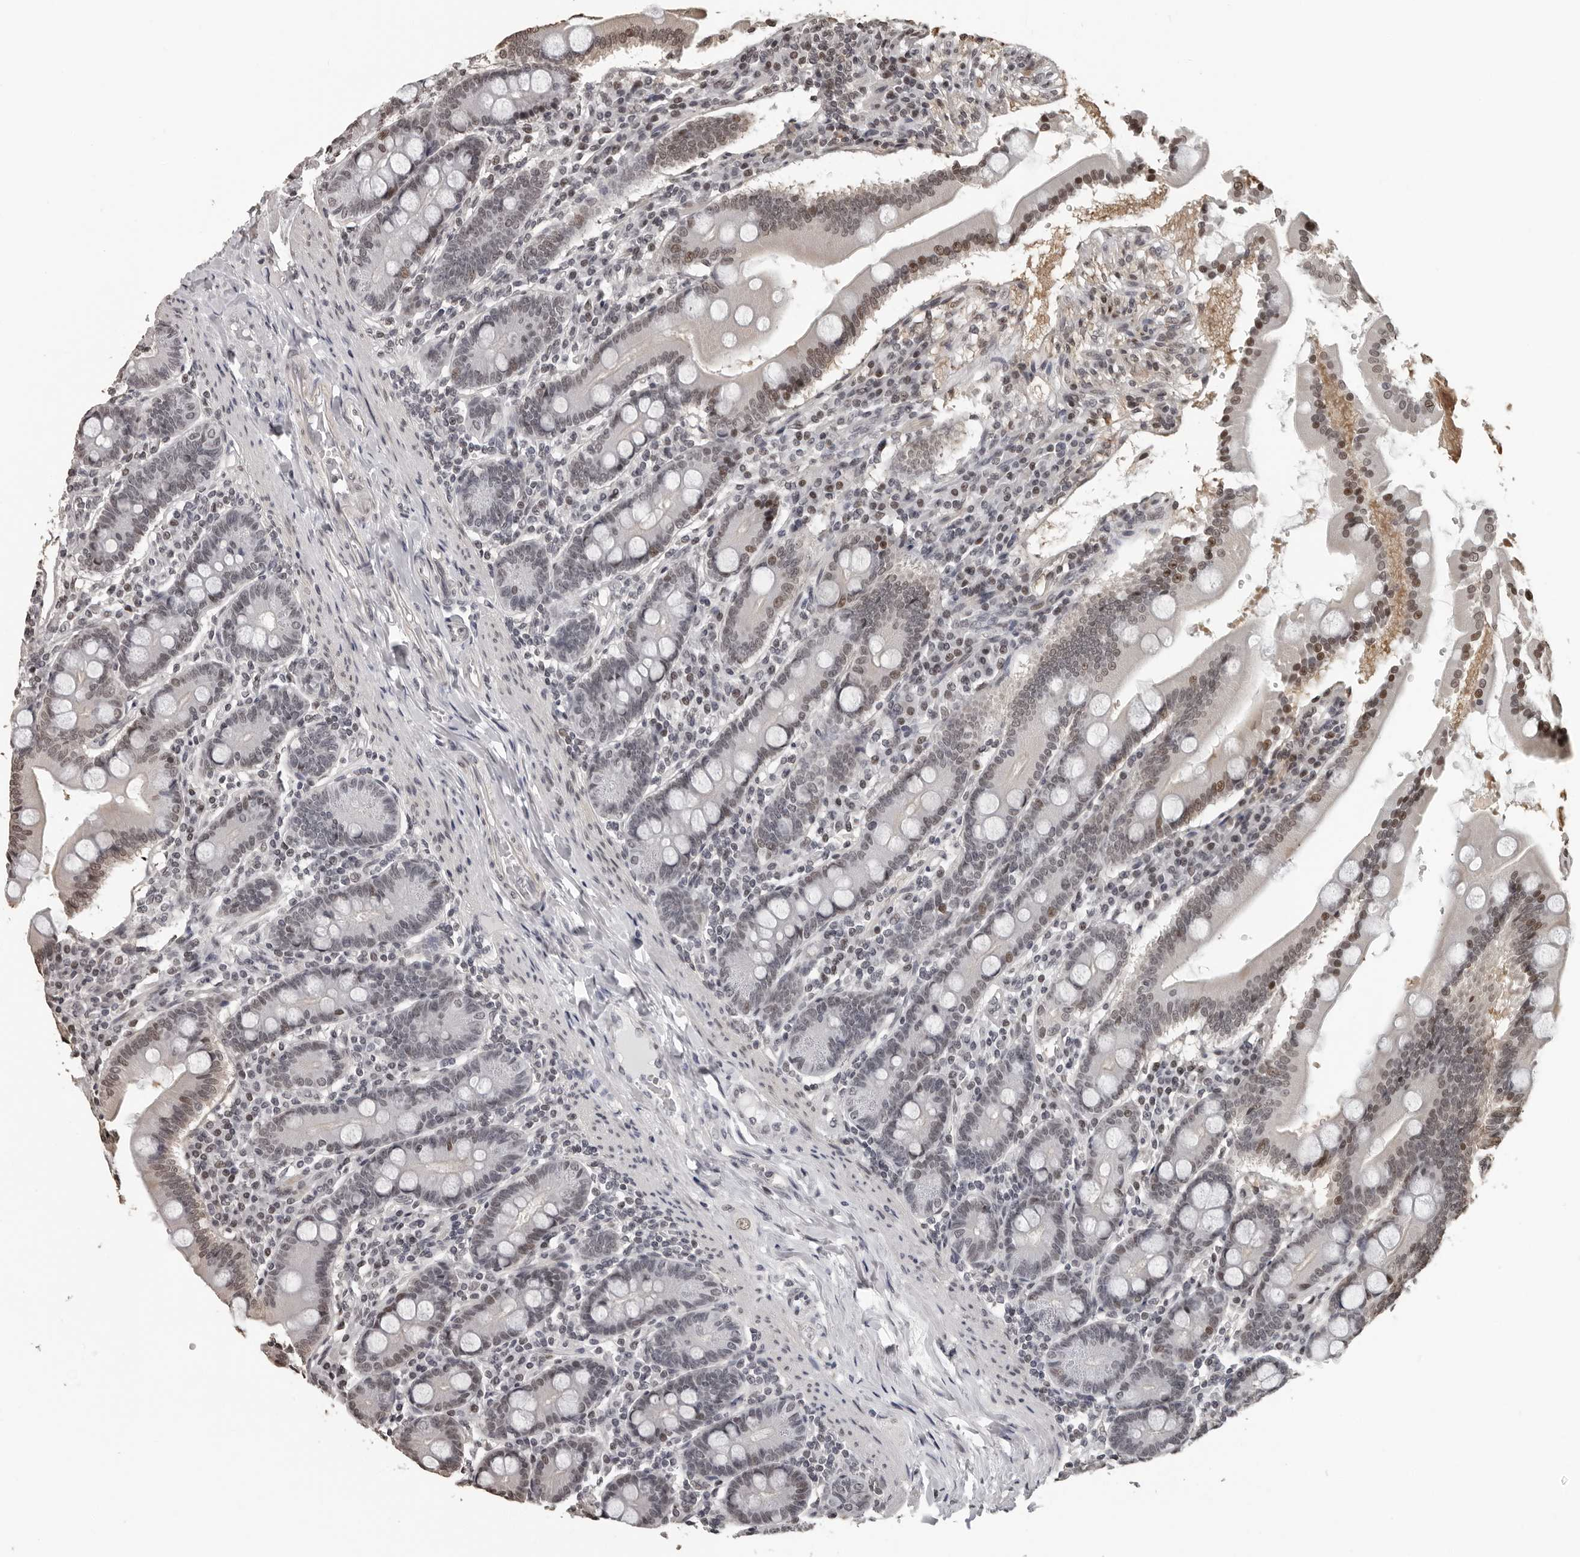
{"staining": {"intensity": "moderate", "quantity": "<25%", "location": "nuclear"}, "tissue": "duodenum", "cell_type": "Glandular cells", "image_type": "normal", "snomed": [{"axis": "morphology", "description": "Normal tissue, NOS"}, {"axis": "topography", "description": "Duodenum"}], "caption": "IHC histopathology image of normal duodenum stained for a protein (brown), which shows low levels of moderate nuclear expression in approximately <25% of glandular cells.", "gene": "ORC1", "patient": {"sex": "male", "age": 50}}